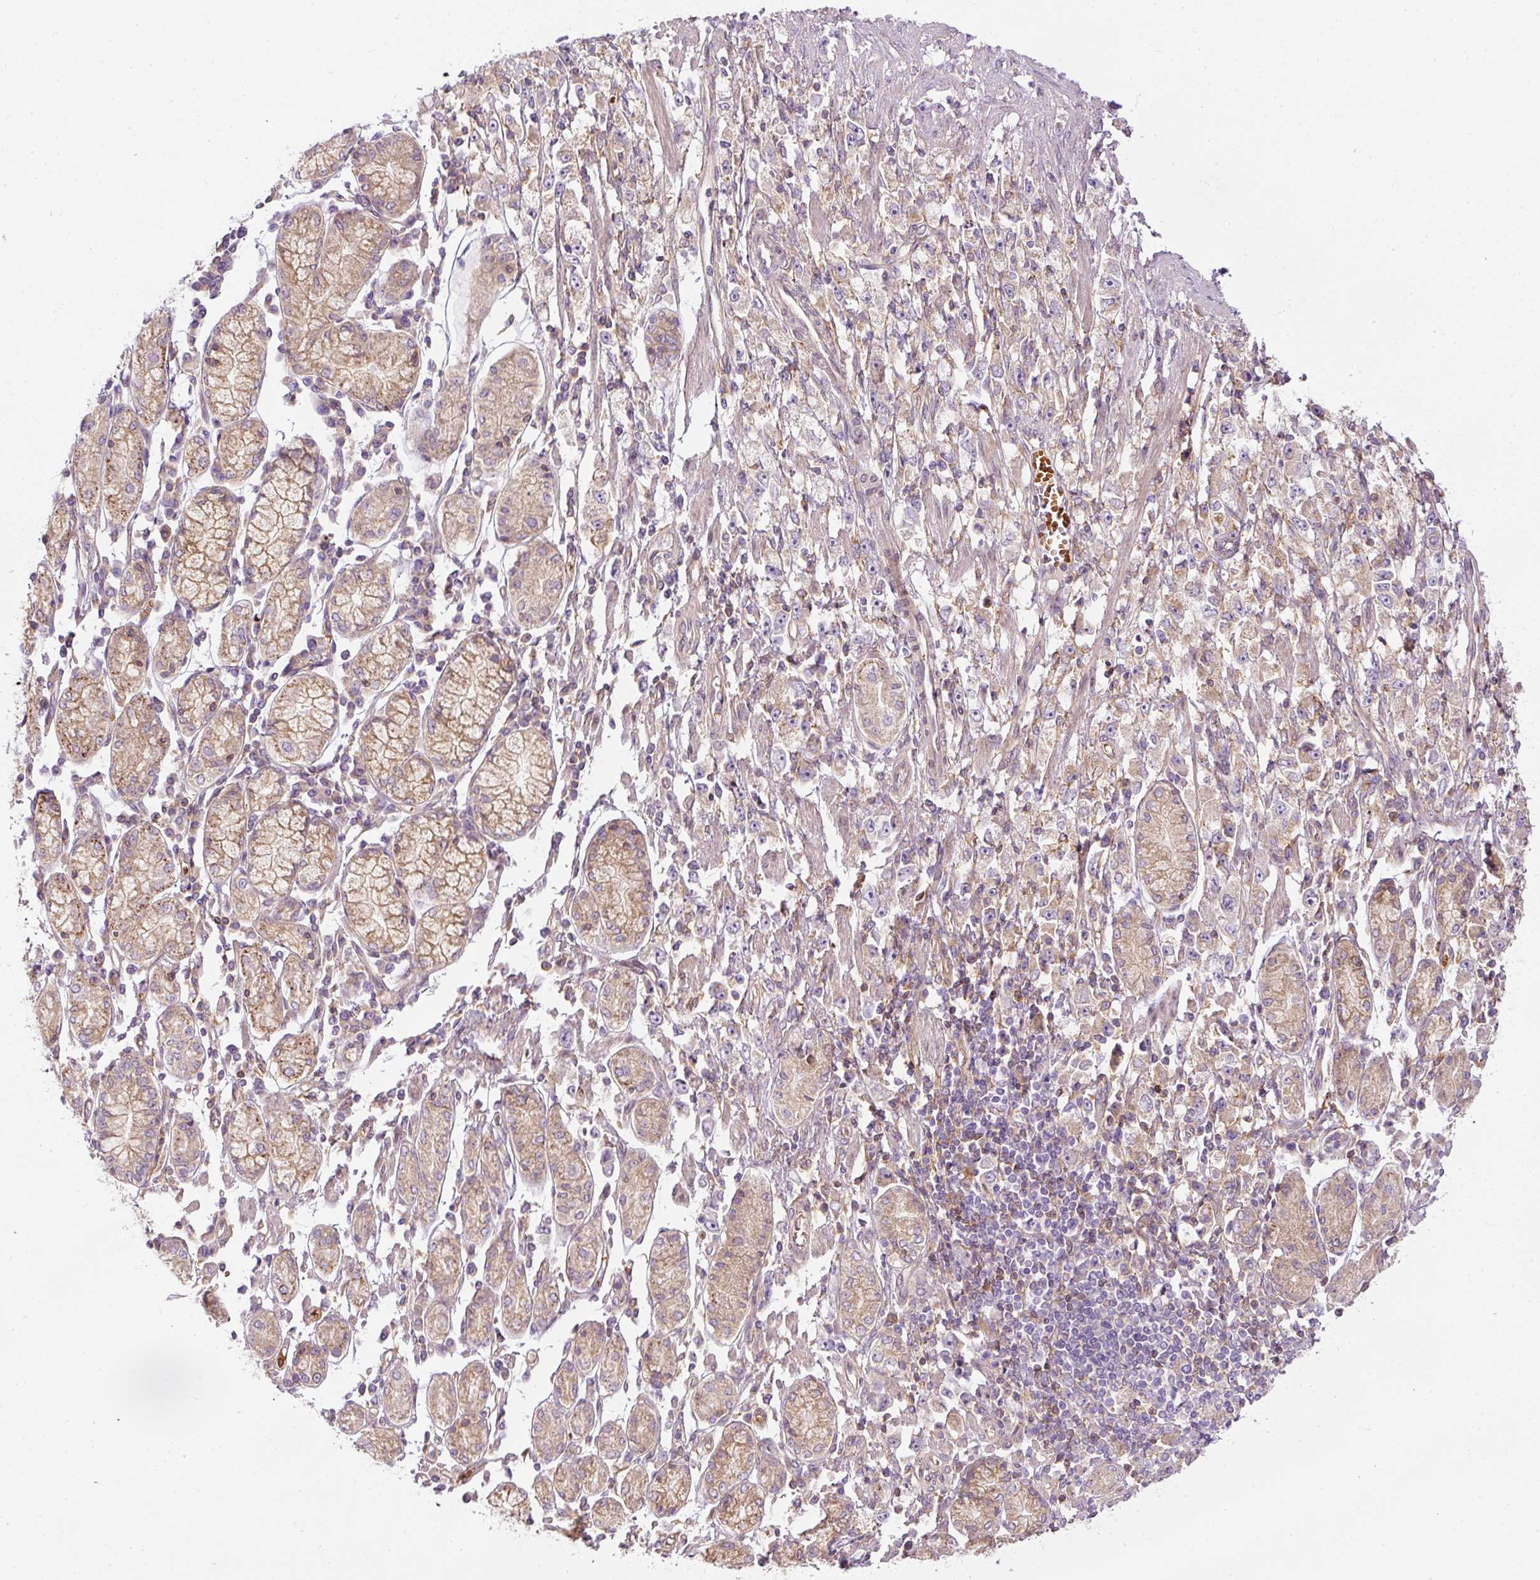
{"staining": {"intensity": "negative", "quantity": "none", "location": "none"}, "tissue": "stomach cancer", "cell_type": "Tumor cells", "image_type": "cancer", "snomed": [{"axis": "morphology", "description": "Adenocarcinoma, NOS"}, {"axis": "topography", "description": "Stomach"}], "caption": "Human stomach adenocarcinoma stained for a protein using immunohistochemistry demonstrates no staining in tumor cells.", "gene": "TBC1D2B", "patient": {"sex": "female", "age": 59}}